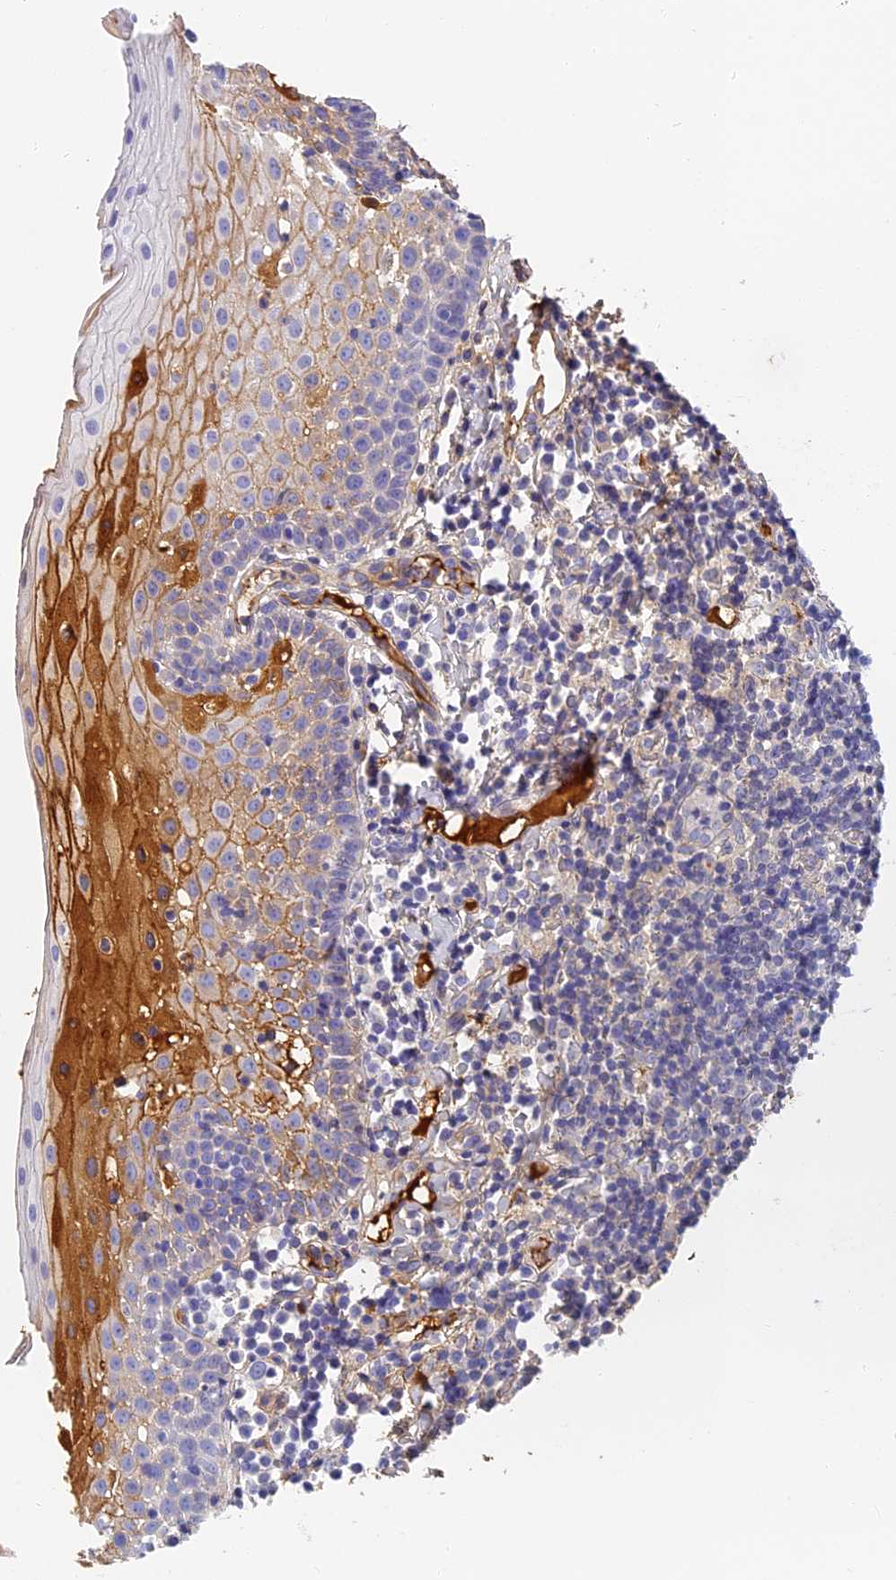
{"staining": {"intensity": "moderate", "quantity": "<25%", "location": "cytoplasmic/membranous"}, "tissue": "oral mucosa", "cell_type": "Squamous epithelial cells", "image_type": "normal", "snomed": [{"axis": "morphology", "description": "Normal tissue, NOS"}, {"axis": "topography", "description": "Oral tissue"}], "caption": "High-magnification brightfield microscopy of normal oral mucosa stained with DAB (brown) and counterstained with hematoxylin (blue). squamous epithelial cells exhibit moderate cytoplasmic/membranous positivity is seen in approximately<25% of cells.", "gene": "ITIH1", "patient": {"sex": "female", "age": 69}}